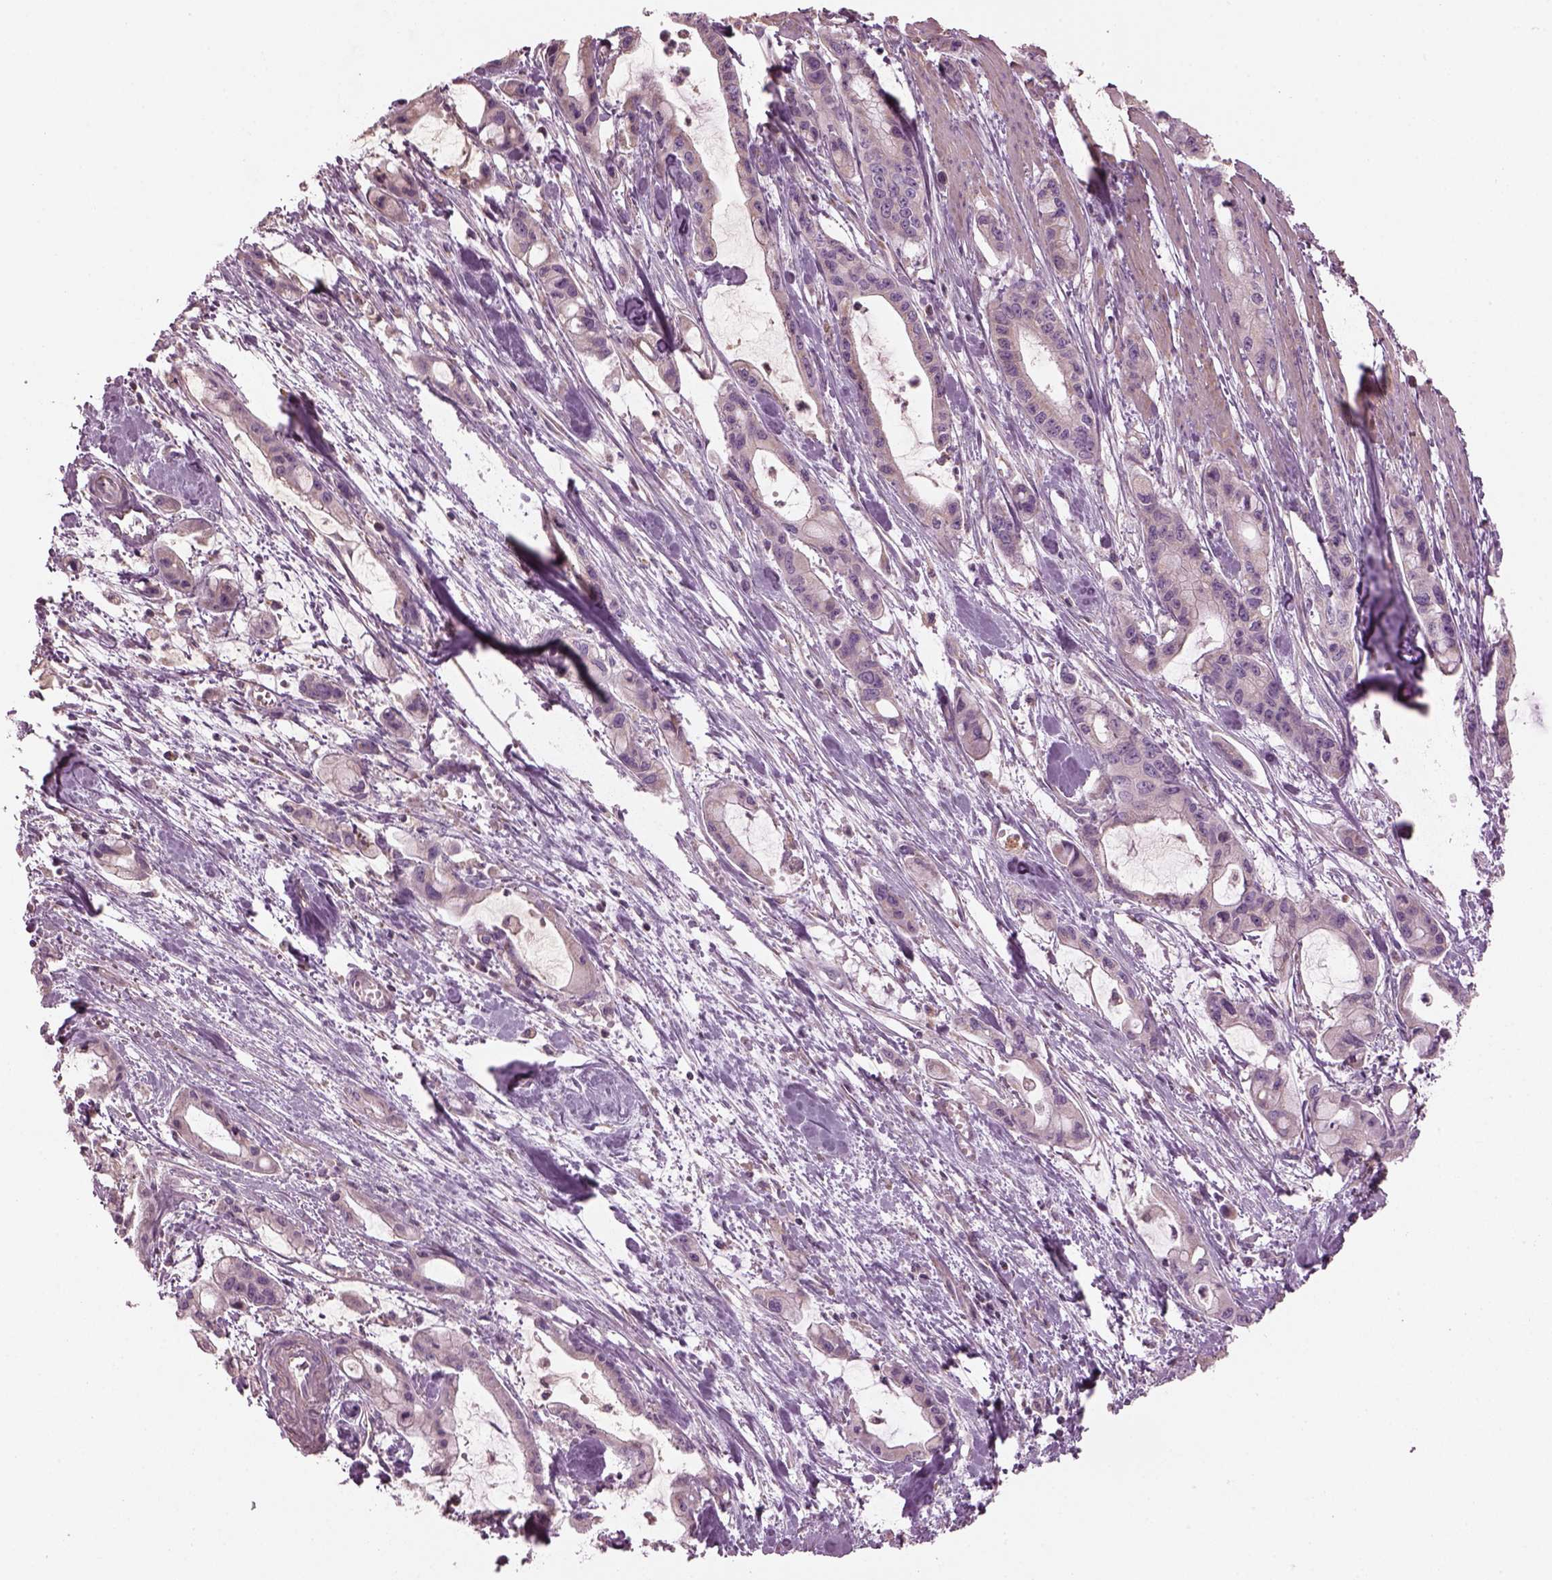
{"staining": {"intensity": "negative", "quantity": "none", "location": "none"}, "tissue": "pancreatic cancer", "cell_type": "Tumor cells", "image_type": "cancer", "snomed": [{"axis": "morphology", "description": "Adenocarcinoma, NOS"}, {"axis": "topography", "description": "Pancreas"}], "caption": "This is an immunohistochemistry (IHC) micrograph of human pancreatic cancer. There is no positivity in tumor cells.", "gene": "SPATA7", "patient": {"sex": "male", "age": 48}}